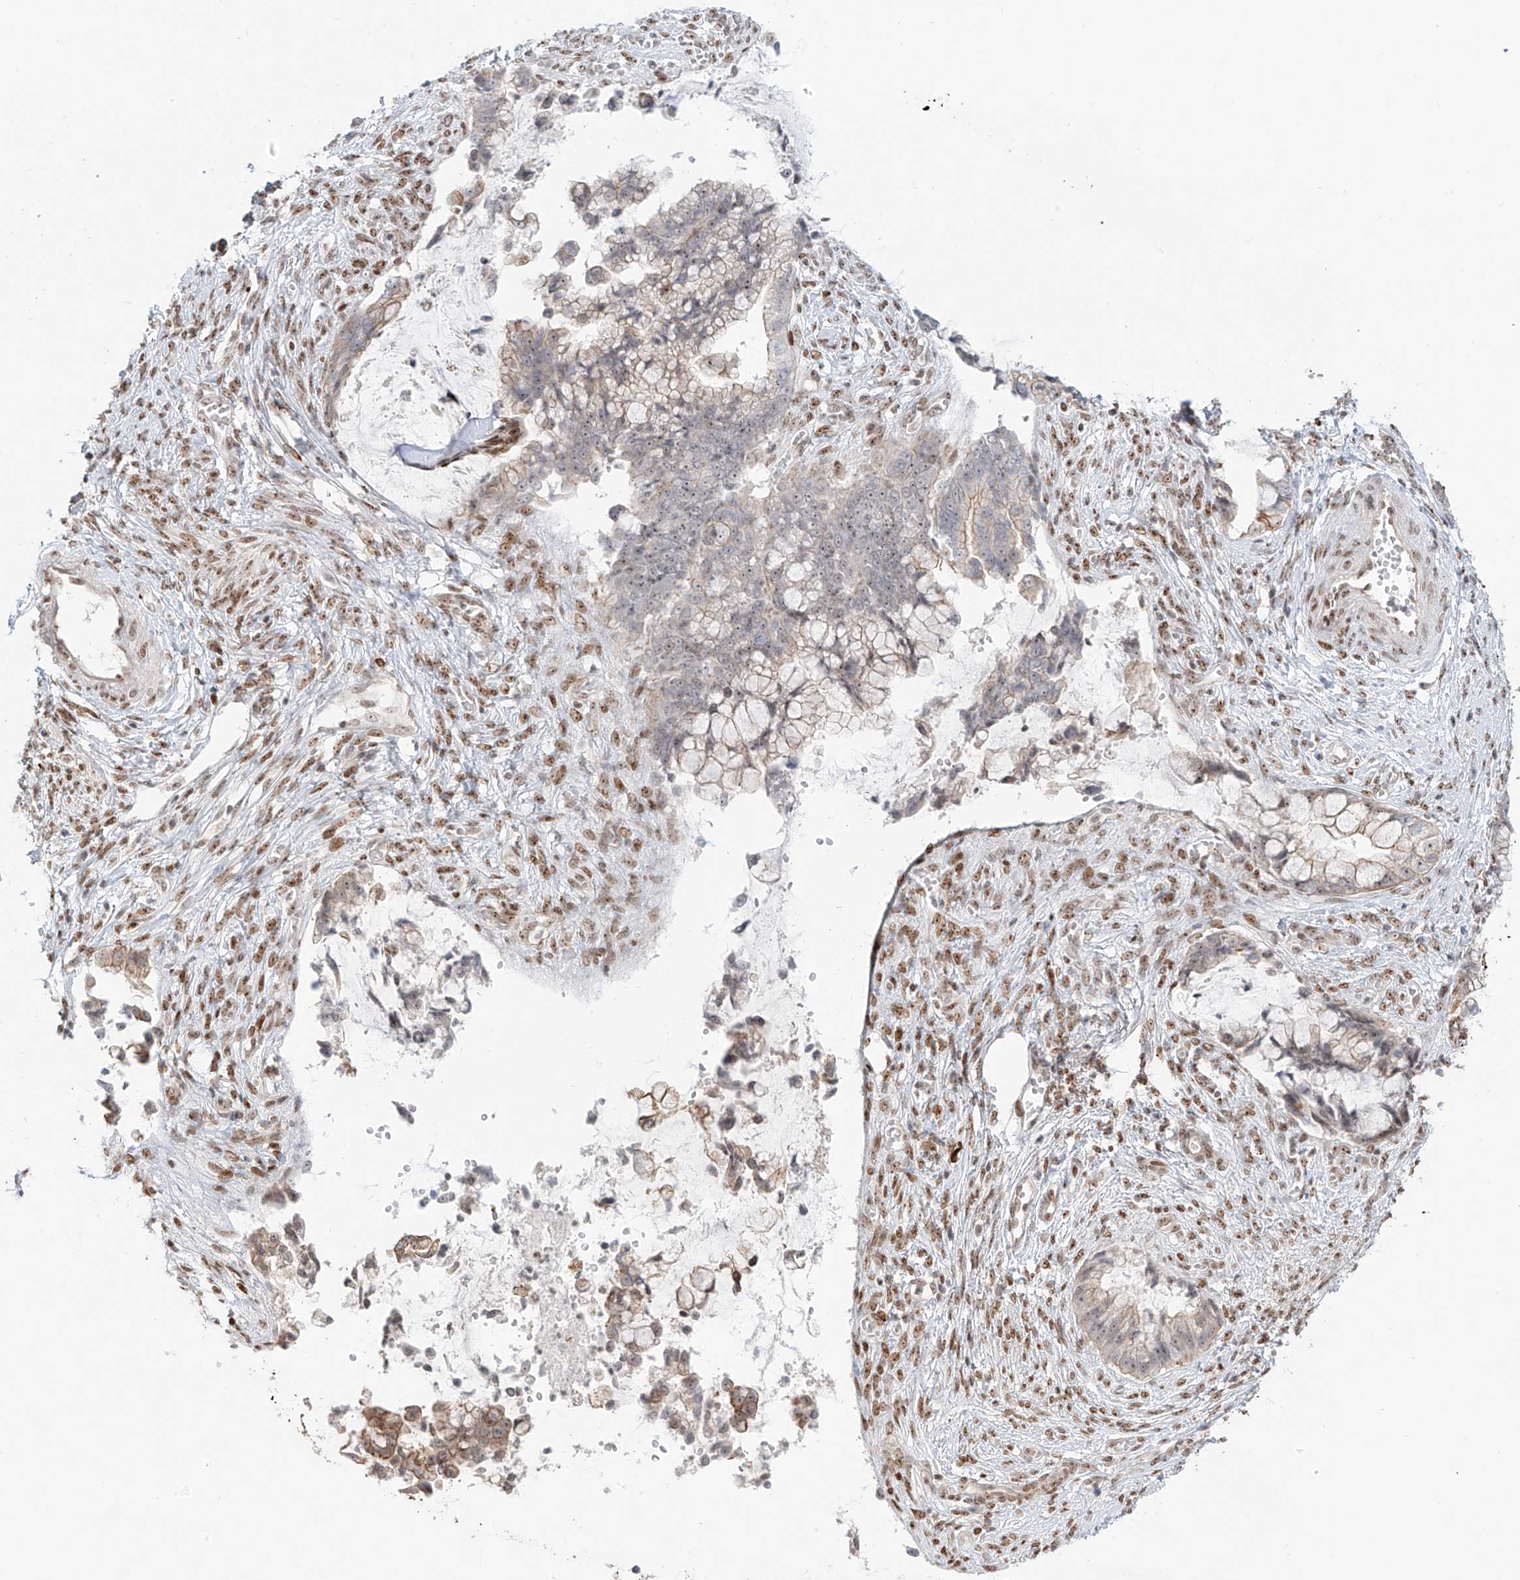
{"staining": {"intensity": "weak", "quantity": "<25%", "location": "nuclear"}, "tissue": "cervical cancer", "cell_type": "Tumor cells", "image_type": "cancer", "snomed": [{"axis": "morphology", "description": "Adenocarcinoma, NOS"}, {"axis": "topography", "description": "Cervix"}], "caption": "Human cervical adenocarcinoma stained for a protein using IHC demonstrates no staining in tumor cells.", "gene": "ZNF512", "patient": {"sex": "female", "age": 44}}